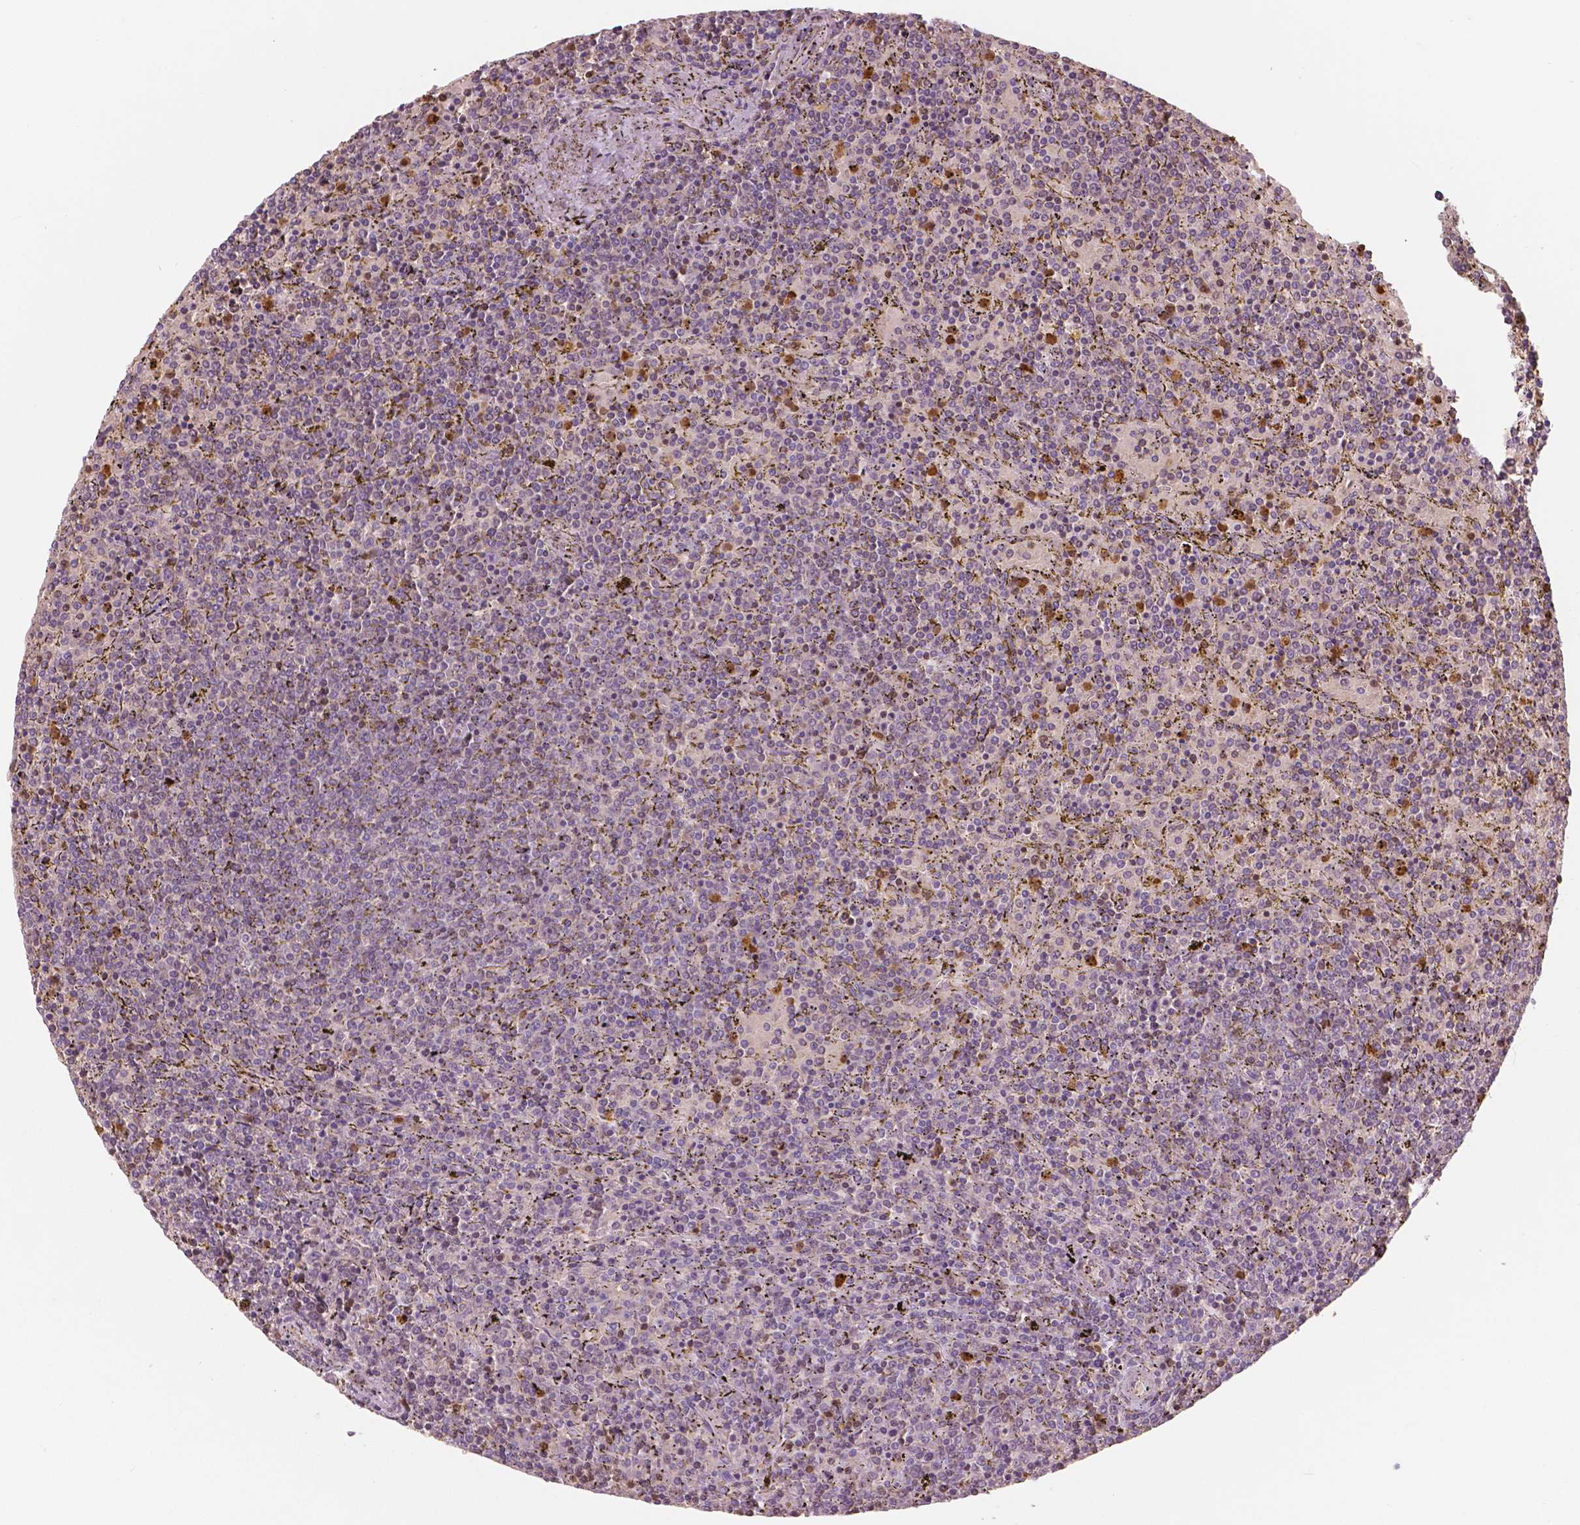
{"staining": {"intensity": "negative", "quantity": "none", "location": "none"}, "tissue": "lymphoma", "cell_type": "Tumor cells", "image_type": "cancer", "snomed": [{"axis": "morphology", "description": "Malignant lymphoma, non-Hodgkin's type, Low grade"}, {"axis": "topography", "description": "Spleen"}], "caption": "Tumor cells show no significant staining in lymphoma.", "gene": "S100A4", "patient": {"sex": "female", "age": 77}}